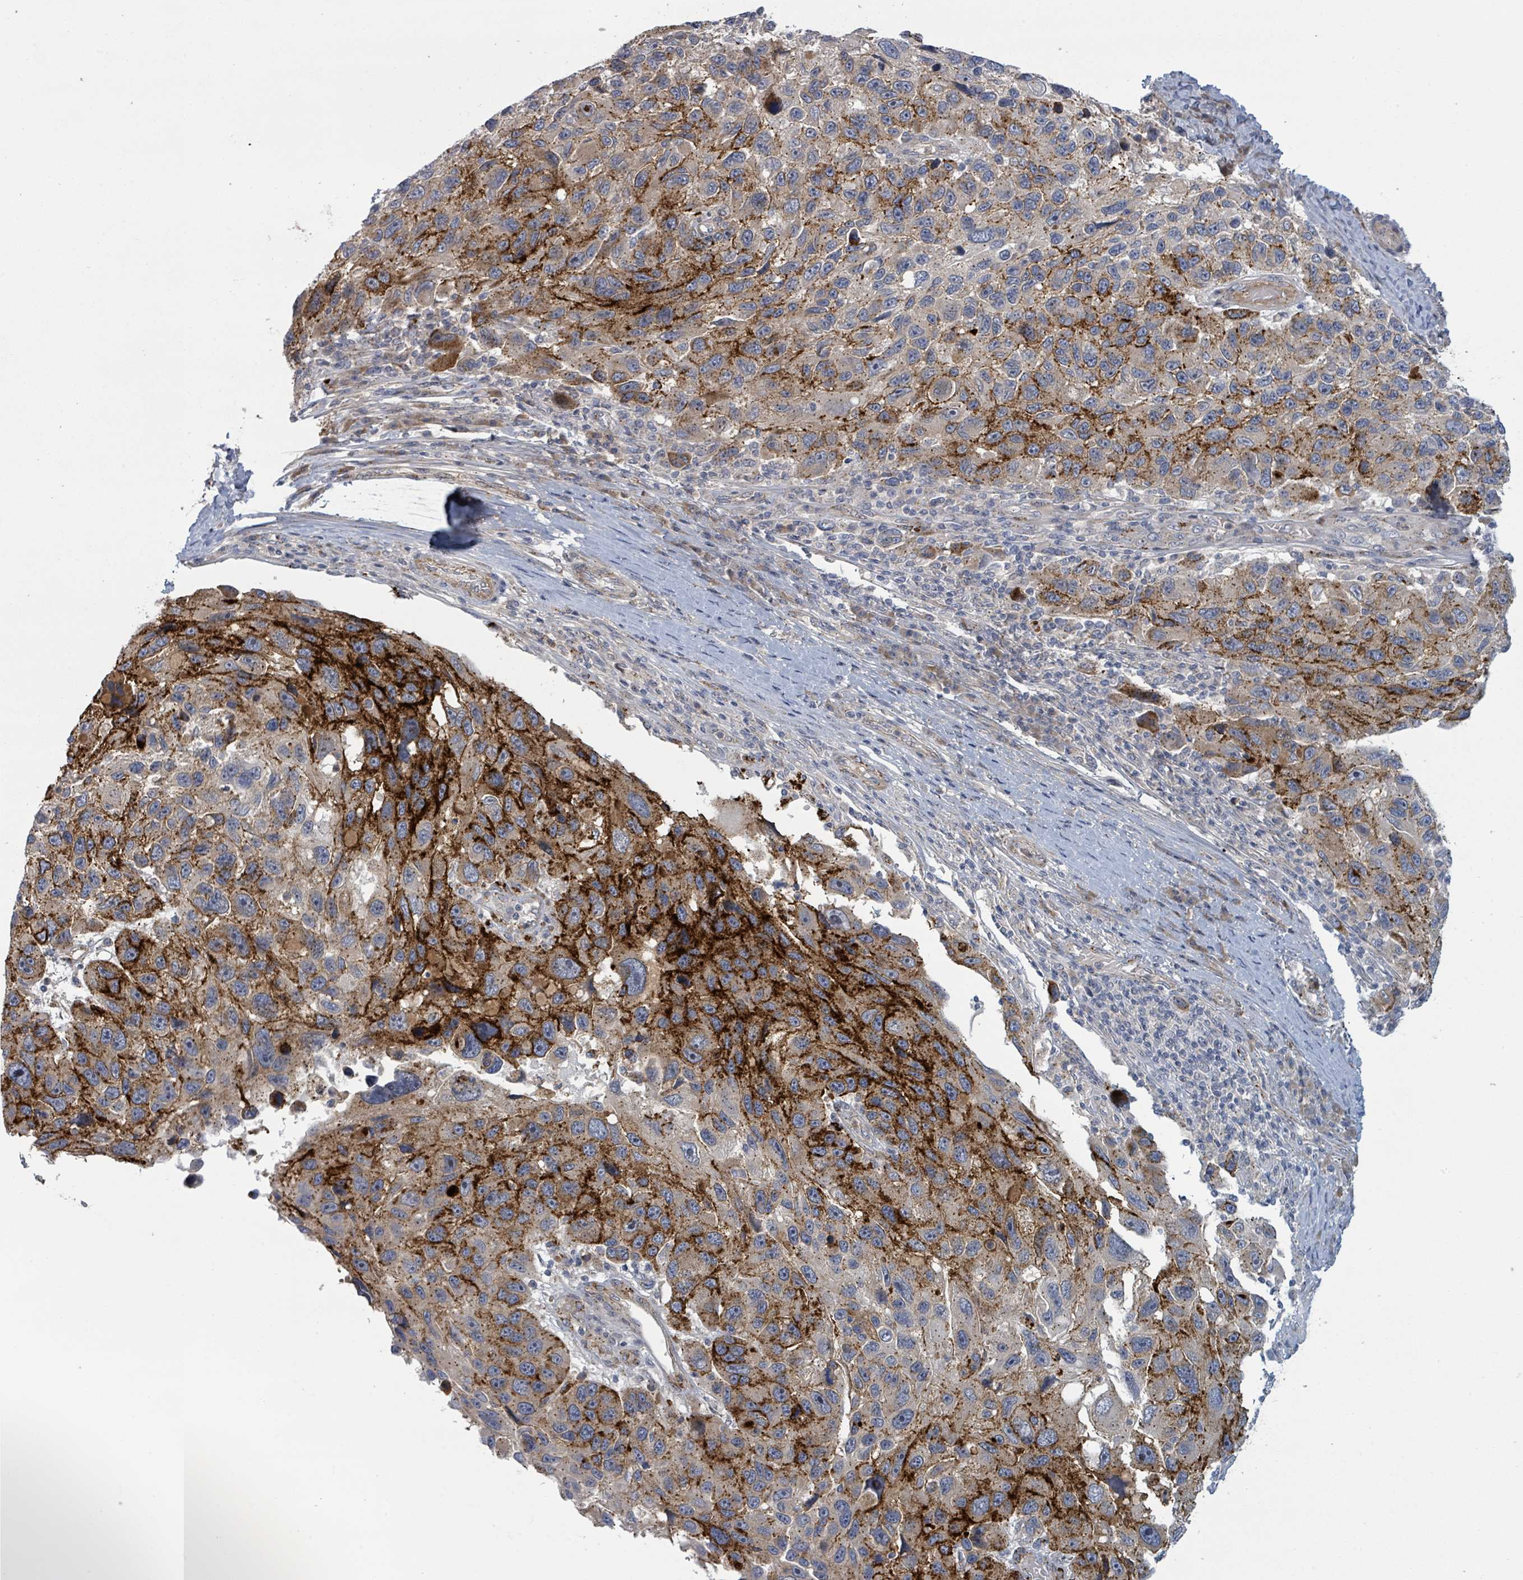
{"staining": {"intensity": "strong", "quantity": "25%-75%", "location": "cytoplasmic/membranous"}, "tissue": "melanoma", "cell_type": "Tumor cells", "image_type": "cancer", "snomed": [{"axis": "morphology", "description": "Malignant melanoma, NOS"}, {"axis": "topography", "description": "Skin"}], "caption": "Protein expression analysis of human malignant melanoma reveals strong cytoplasmic/membranous staining in approximately 25%-75% of tumor cells.", "gene": "COL5A3", "patient": {"sex": "male", "age": 53}}